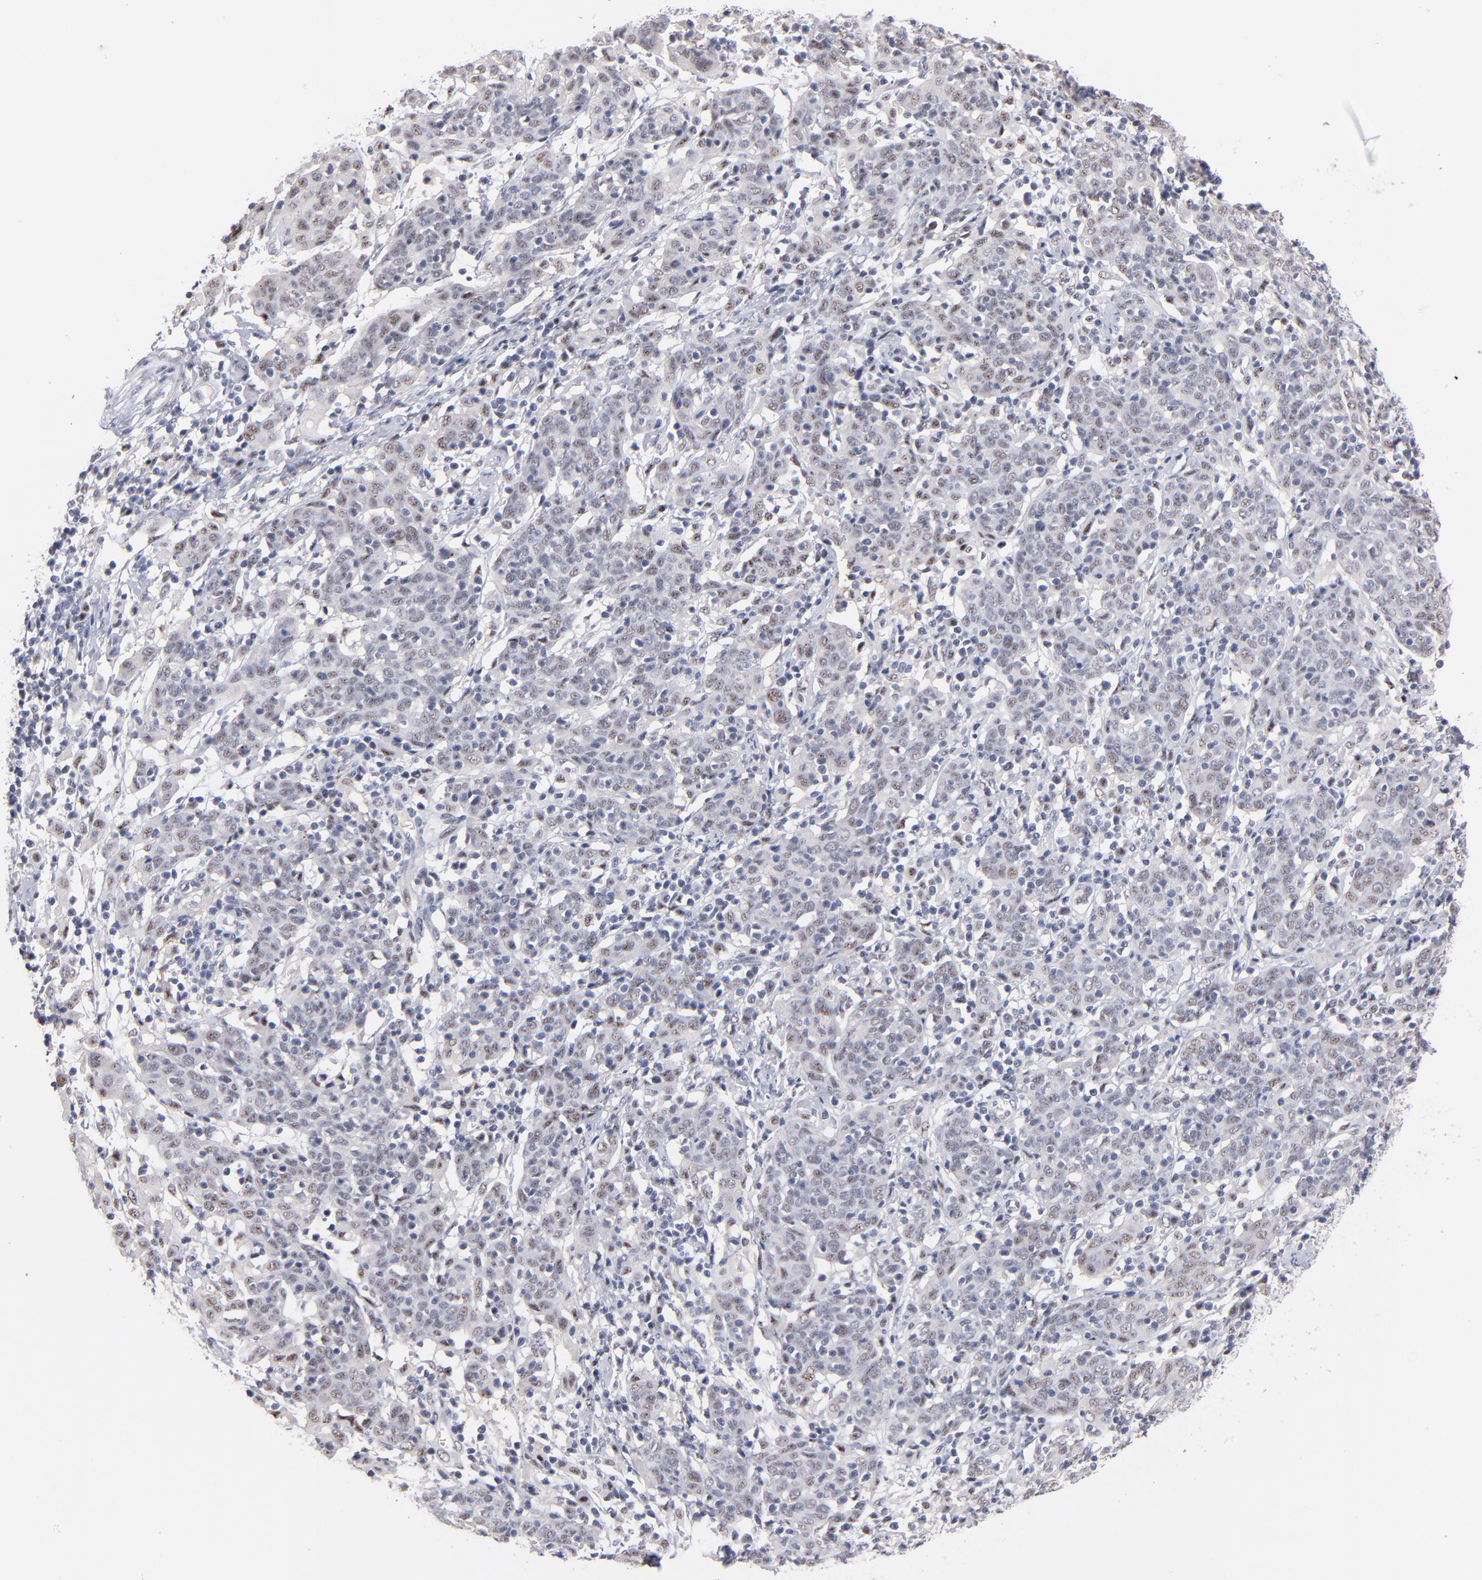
{"staining": {"intensity": "weak", "quantity": "<25%", "location": "nuclear"}, "tissue": "cervical cancer", "cell_type": "Tumor cells", "image_type": "cancer", "snomed": [{"axis": "morphology", "description": "Normal tissue, NOS"}, {"axis": "morphology", "description": "Squamous cell carcinoma, NOS"}, {"axis": "topography", "description": "Cervix"}], "caption": "IHC histopathology image of neoplastic tissue: cervical cancer stained with DAB (3,3'-diaminobenzidine) shows no significant protein staining in tumor cells.", "gene": "RAF1", "patient": {"sex": "female", "age": 67}}